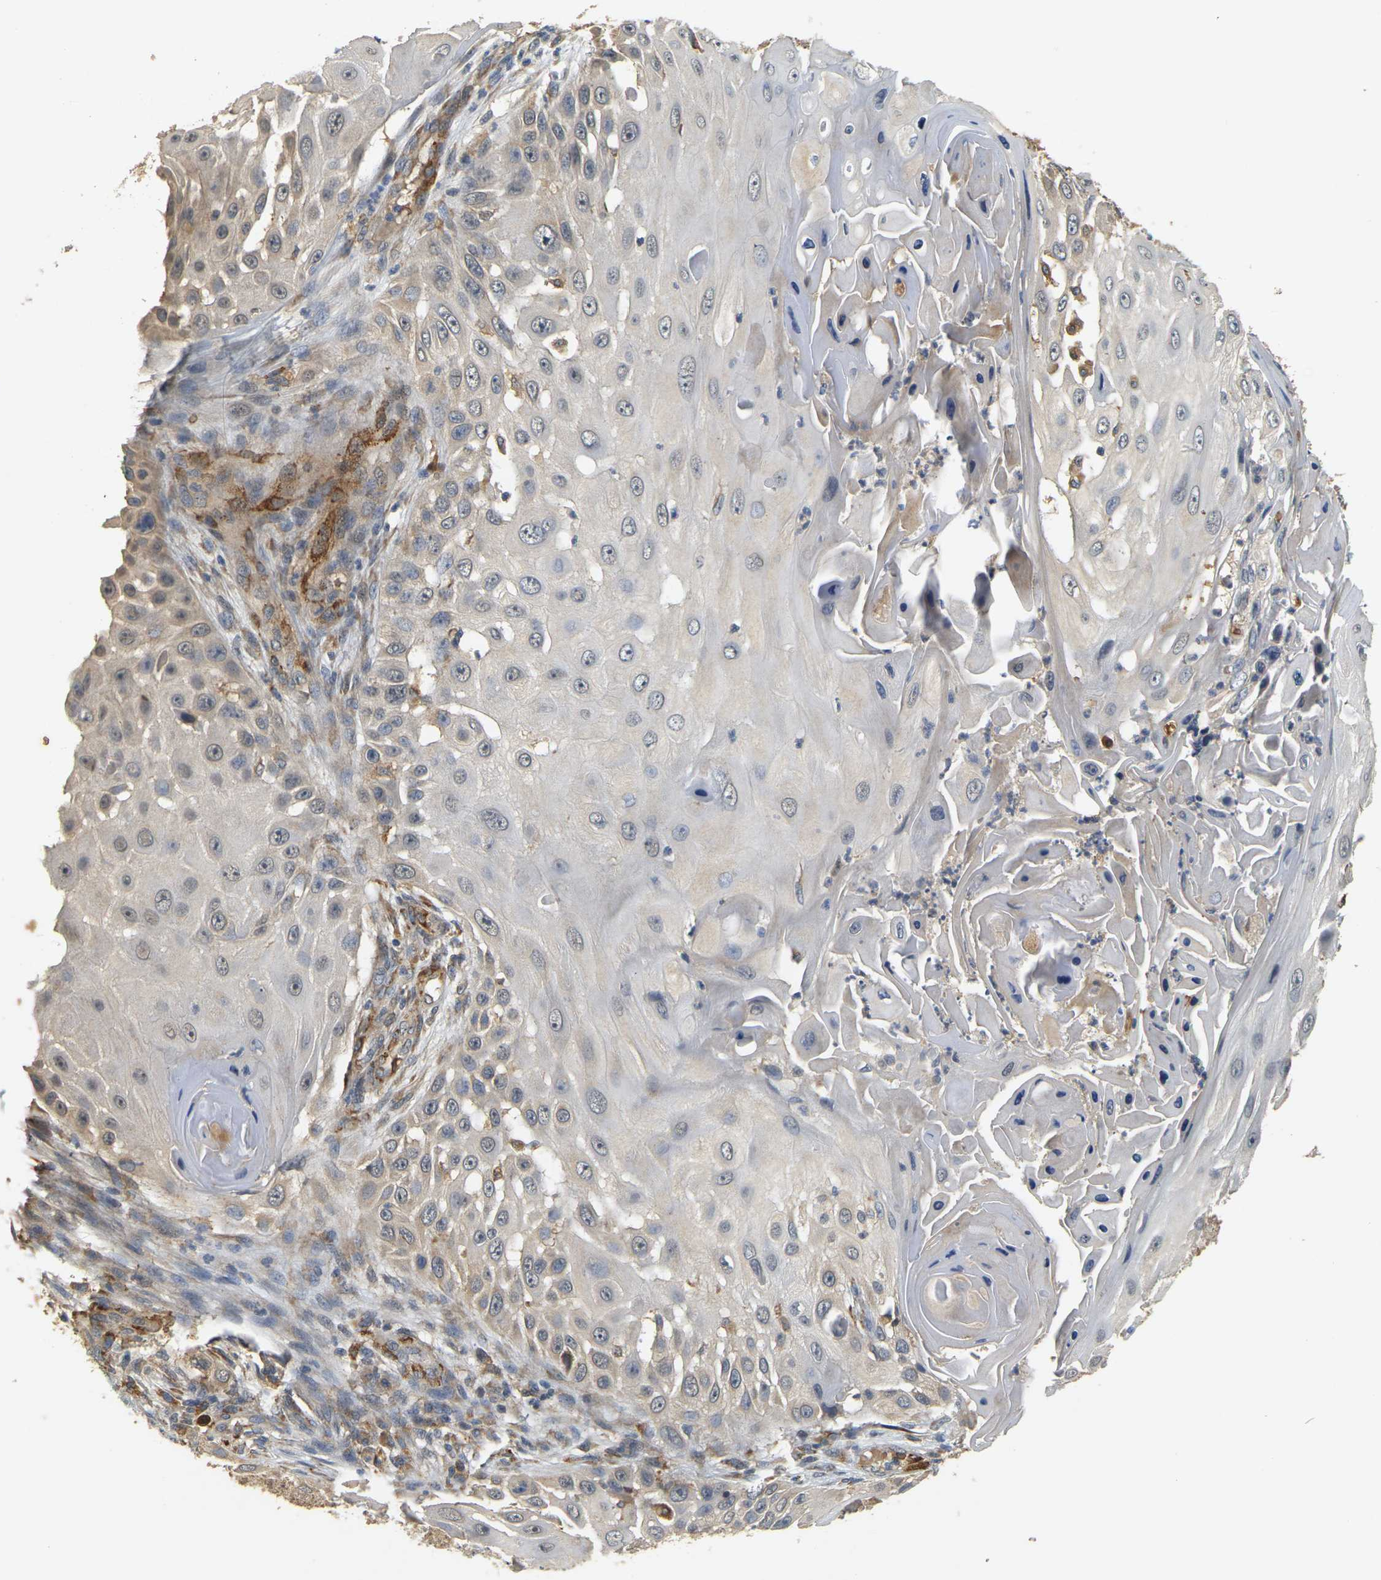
{"staining": {"intensity": "weak", "quantity": "<25%", "location": "cytoplasmic/membranous"}, "tissue": "skin cancer", "cell_type": "Tumor cells", "image_type": "cancer", "snomed": [{"axis": "morphology", "description": "Squamous cell carcinoma, NOS"}, {"axis": "topography", "description": "Skin"}], "caption": "This photomicrograph is of skin cancer (squamous cell carcinoma) stained with immunohistochemistry (IHC) to label a protein in brown with the nuclei are counter-stained blue. There is no expression in tumor cells.", "gene": "MEGF9", "patient": {"sex": "female", "age": 44}}